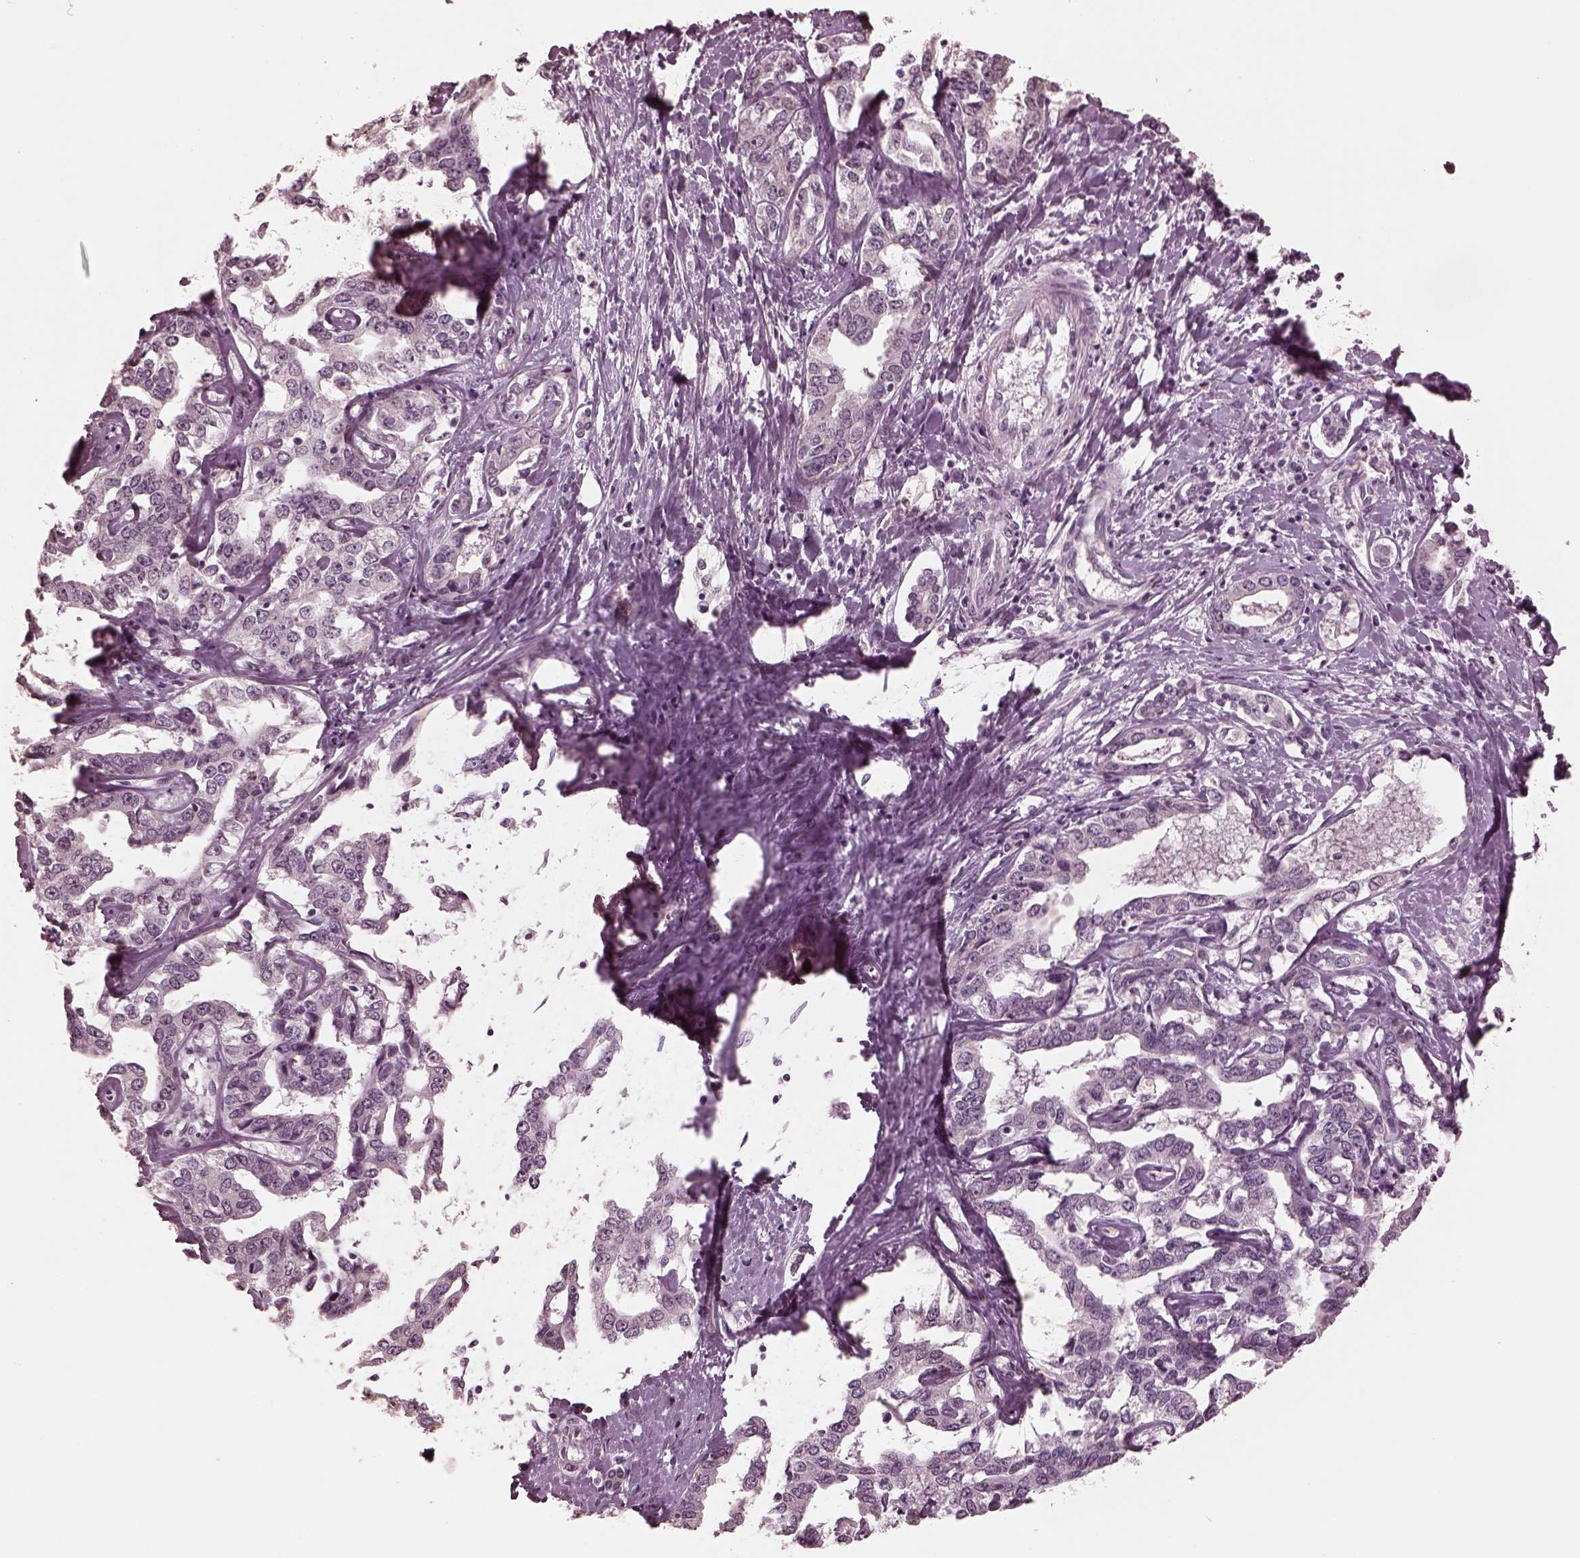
{"staining": {"intensity": "negative", "quantity": "none", "location": "none"}, "tissue": "liver cancer", "cell_type": "Tumor cells", "image_type": "cancer", "snomed": [{"axis": "morphology", "description": "Cholangiocarcinoma"}, {"axis": "topography", "description": "Liver"}], "caption": "Cholangiocarcinoma (liver) was stained to show a protein in brown. There is no significant positivity in tumor cells. (Brightfield microscopy of DAB (3,3'-diaminobenzidine) IHC at high magnification).", "gene": "KRT79", "patient": {"sex": "male", "age": 59}}